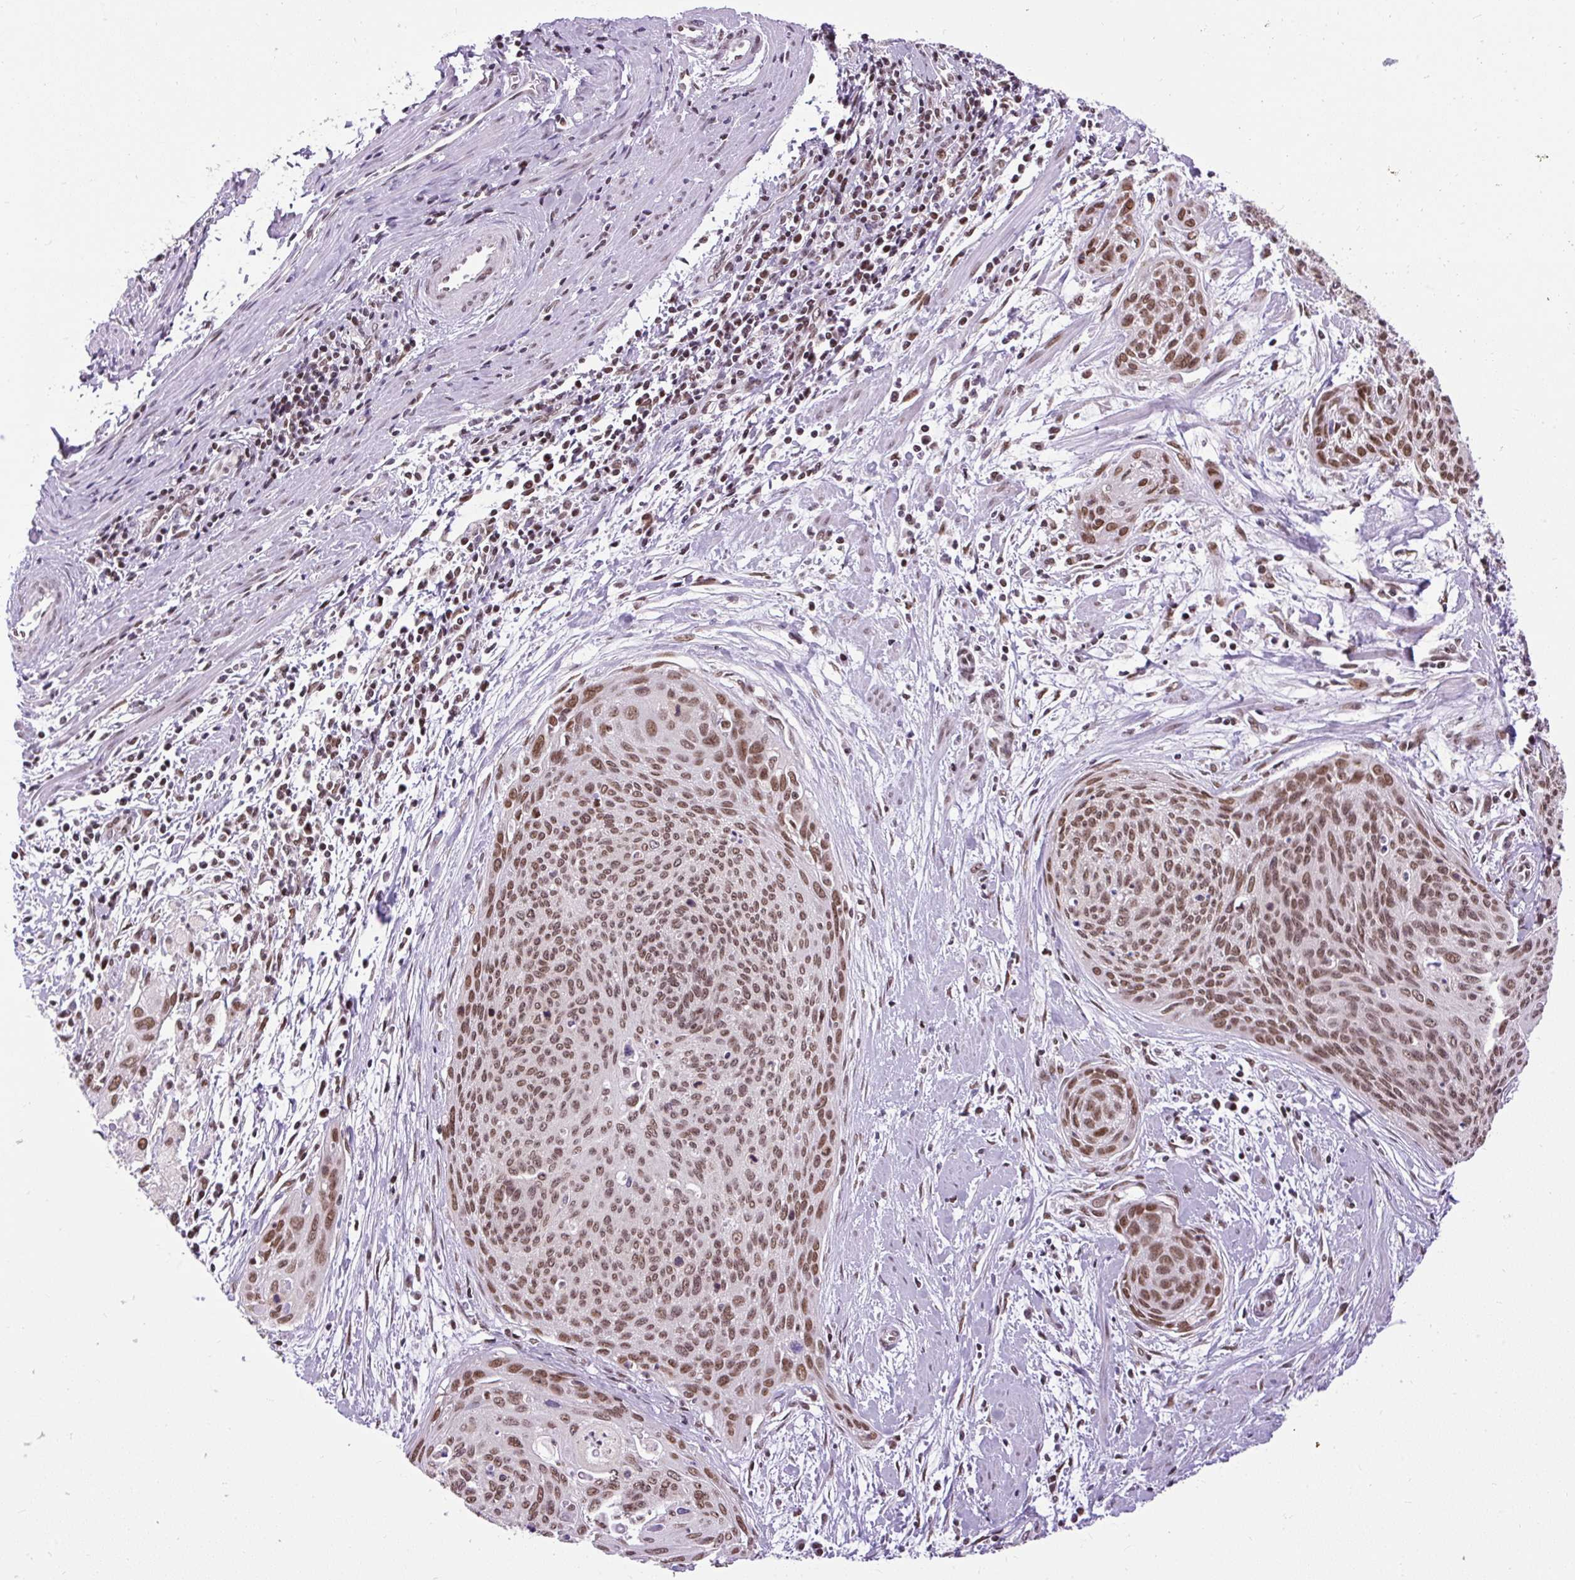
{"staining": {"intensity": "moderate", "quantity": ">75%", "location": "nuclear"}, "tissue": "cervical cancer", "cell_type": "Tumor cells", "image_type": "cancer", "snomed": [{"axis": "morphology", "description": "Squamous cell carcinoma, NOS"}, {"axis": "topography", "description": "Cervix"}], "caption": "Immunohistochemistry (IHC) photomicrograph of neoplastic tissue: human cervical cancer stained using IHC reveals medium levels of moderate protein expression localized specifically in the nuclear of tumor cells, appearing as a nuclear brown color.", "gene": "ZNF672", "patient": {"sex": "female", "age": 55}}